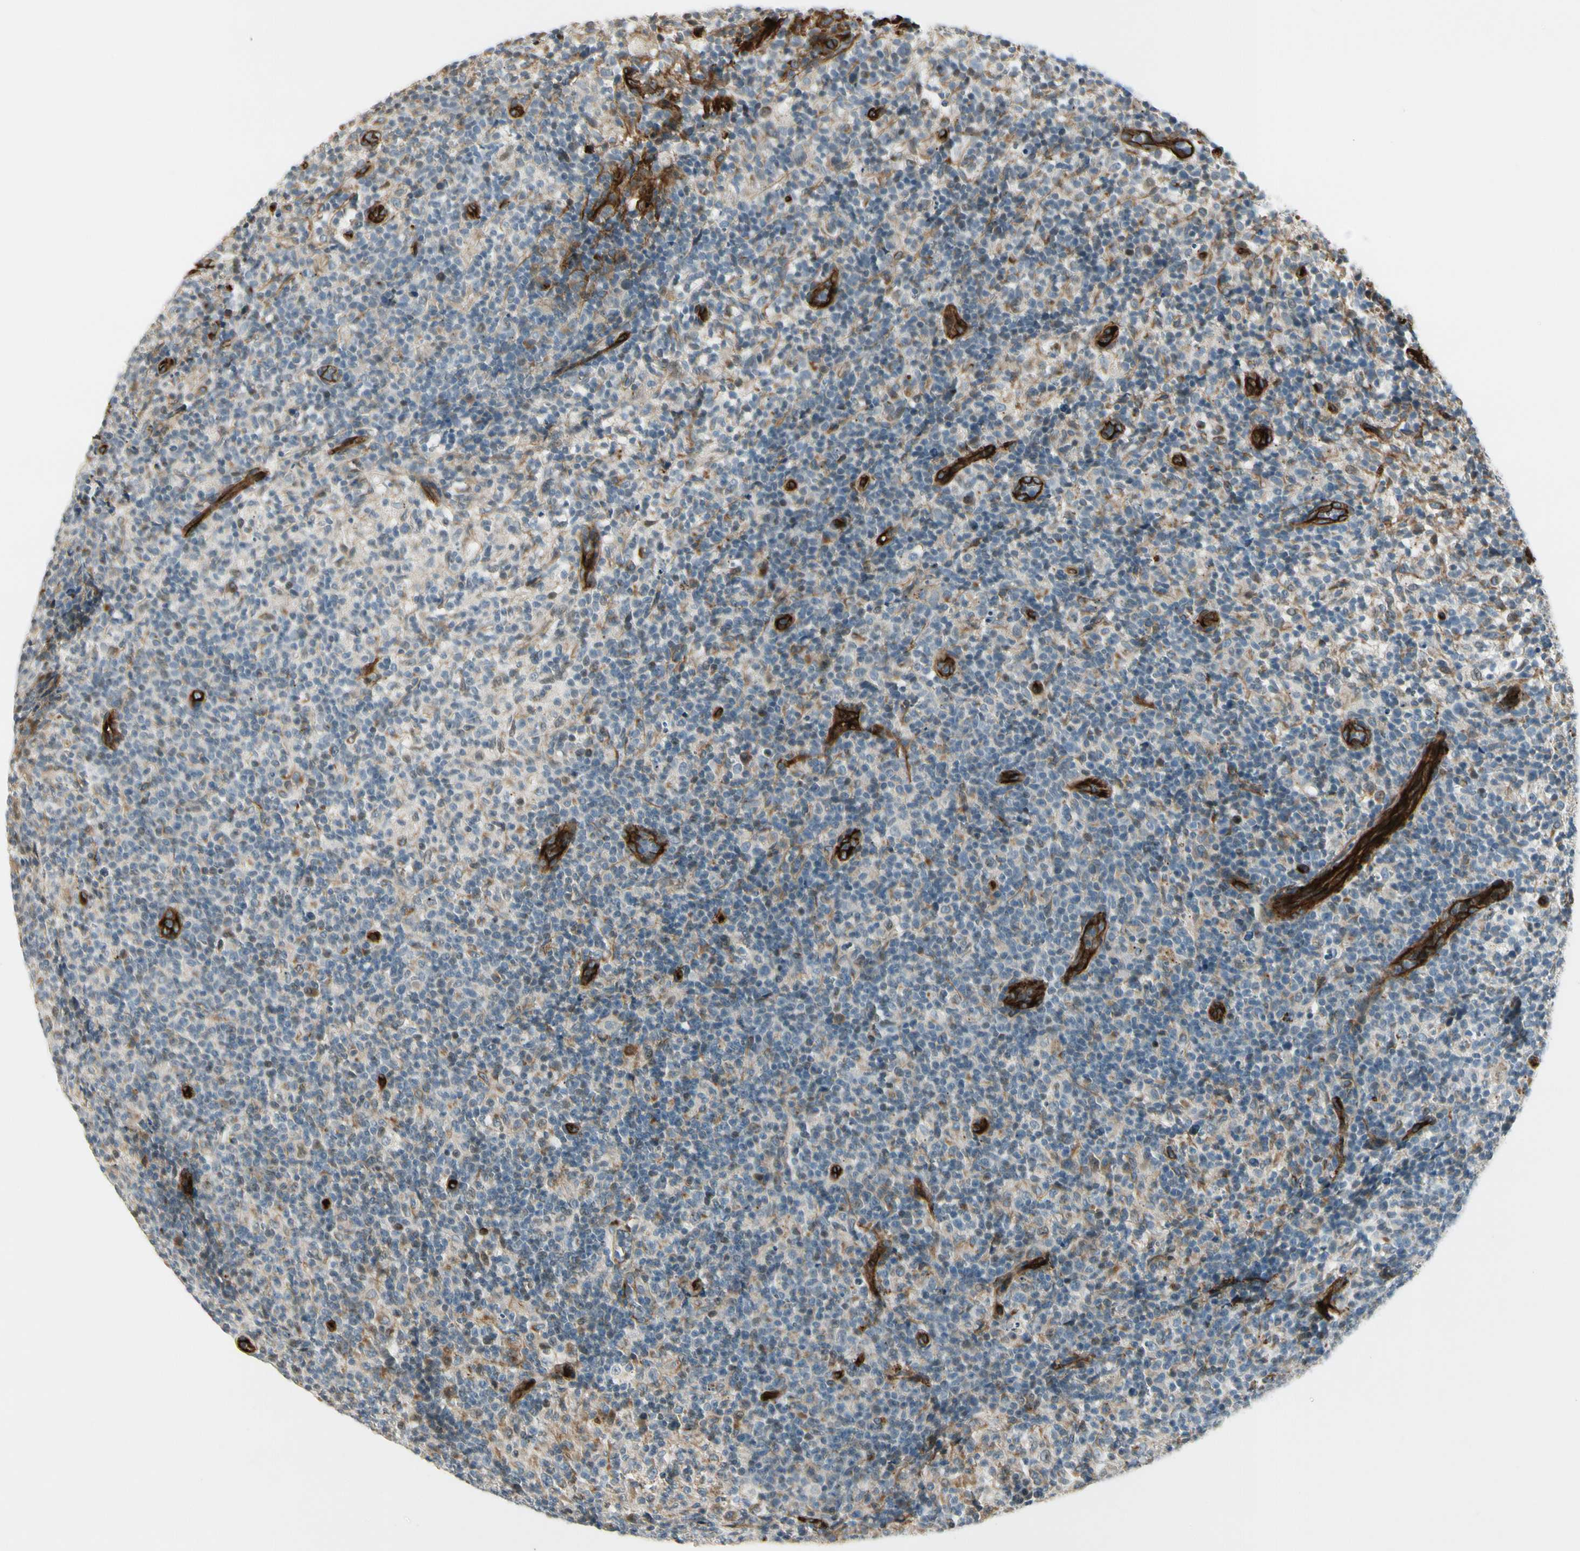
{"staining": {"intensity": "negative", "quantity": "none", "location": "none"}, "tissue": "lymph node", "cell_type": "Germinal center cells", "image_type": "normal", "snomed": [{"axis": "morphology", "description": "Normal tissue, NOS"}, {"axis": "morphology", "description": "Inflammation, NOS"}, {"axis": "topography", "description": "Lymph node"}], "caption": "A high-resolution photomicrograph shows immunohistochemistry staining of unremarkable lymph node, which displays no significant positivity in germinal center cells.", "gene": "MCAM", "patient": {"sex": "male", "age": 55}}